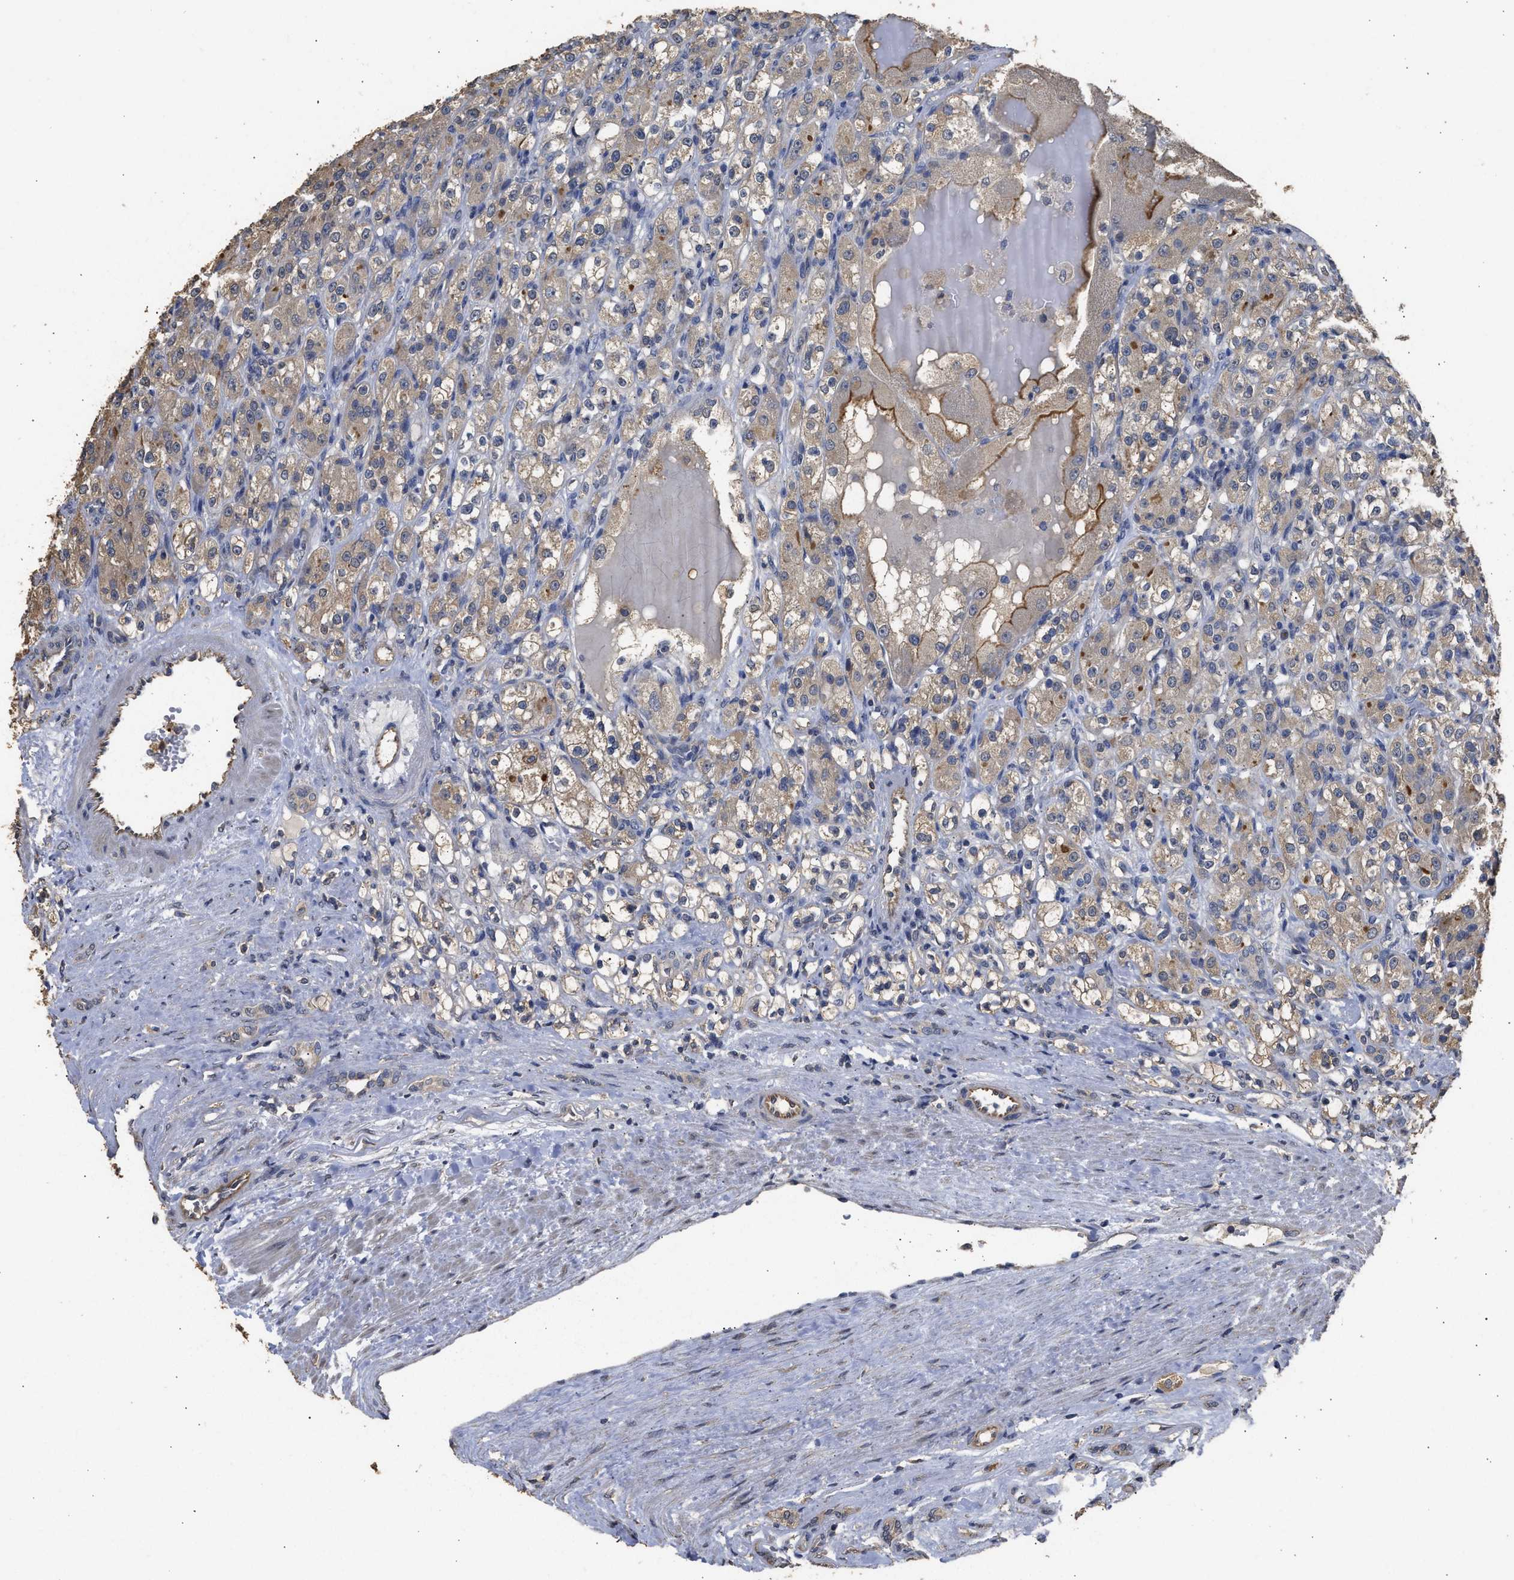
{"staining": {"intensity": "weak", "quantity": ">75%", "location": "cytoplasmic/membranous"}, "tissue": "renal cancer", "cell_type": "Tumor cells", "image_type": "cancer", "snomed": [{"axis": "morphology", "description": "Normal tissue, NOS"}, {"axis": "morphology", "description": "Adenocarcinoma, NOS"}, {"axis": "topography", "description": "Kidney"}], "caption": "Weak cytoplasmic/membranous positivity for a protein is appreciated in approximately >75% of tumor cells of renal cancer (adenocarcinoma) using immunohistochemistry (IHC).", "gene": "SPINT2", "patient": {"sex": "male", "age": 61}}